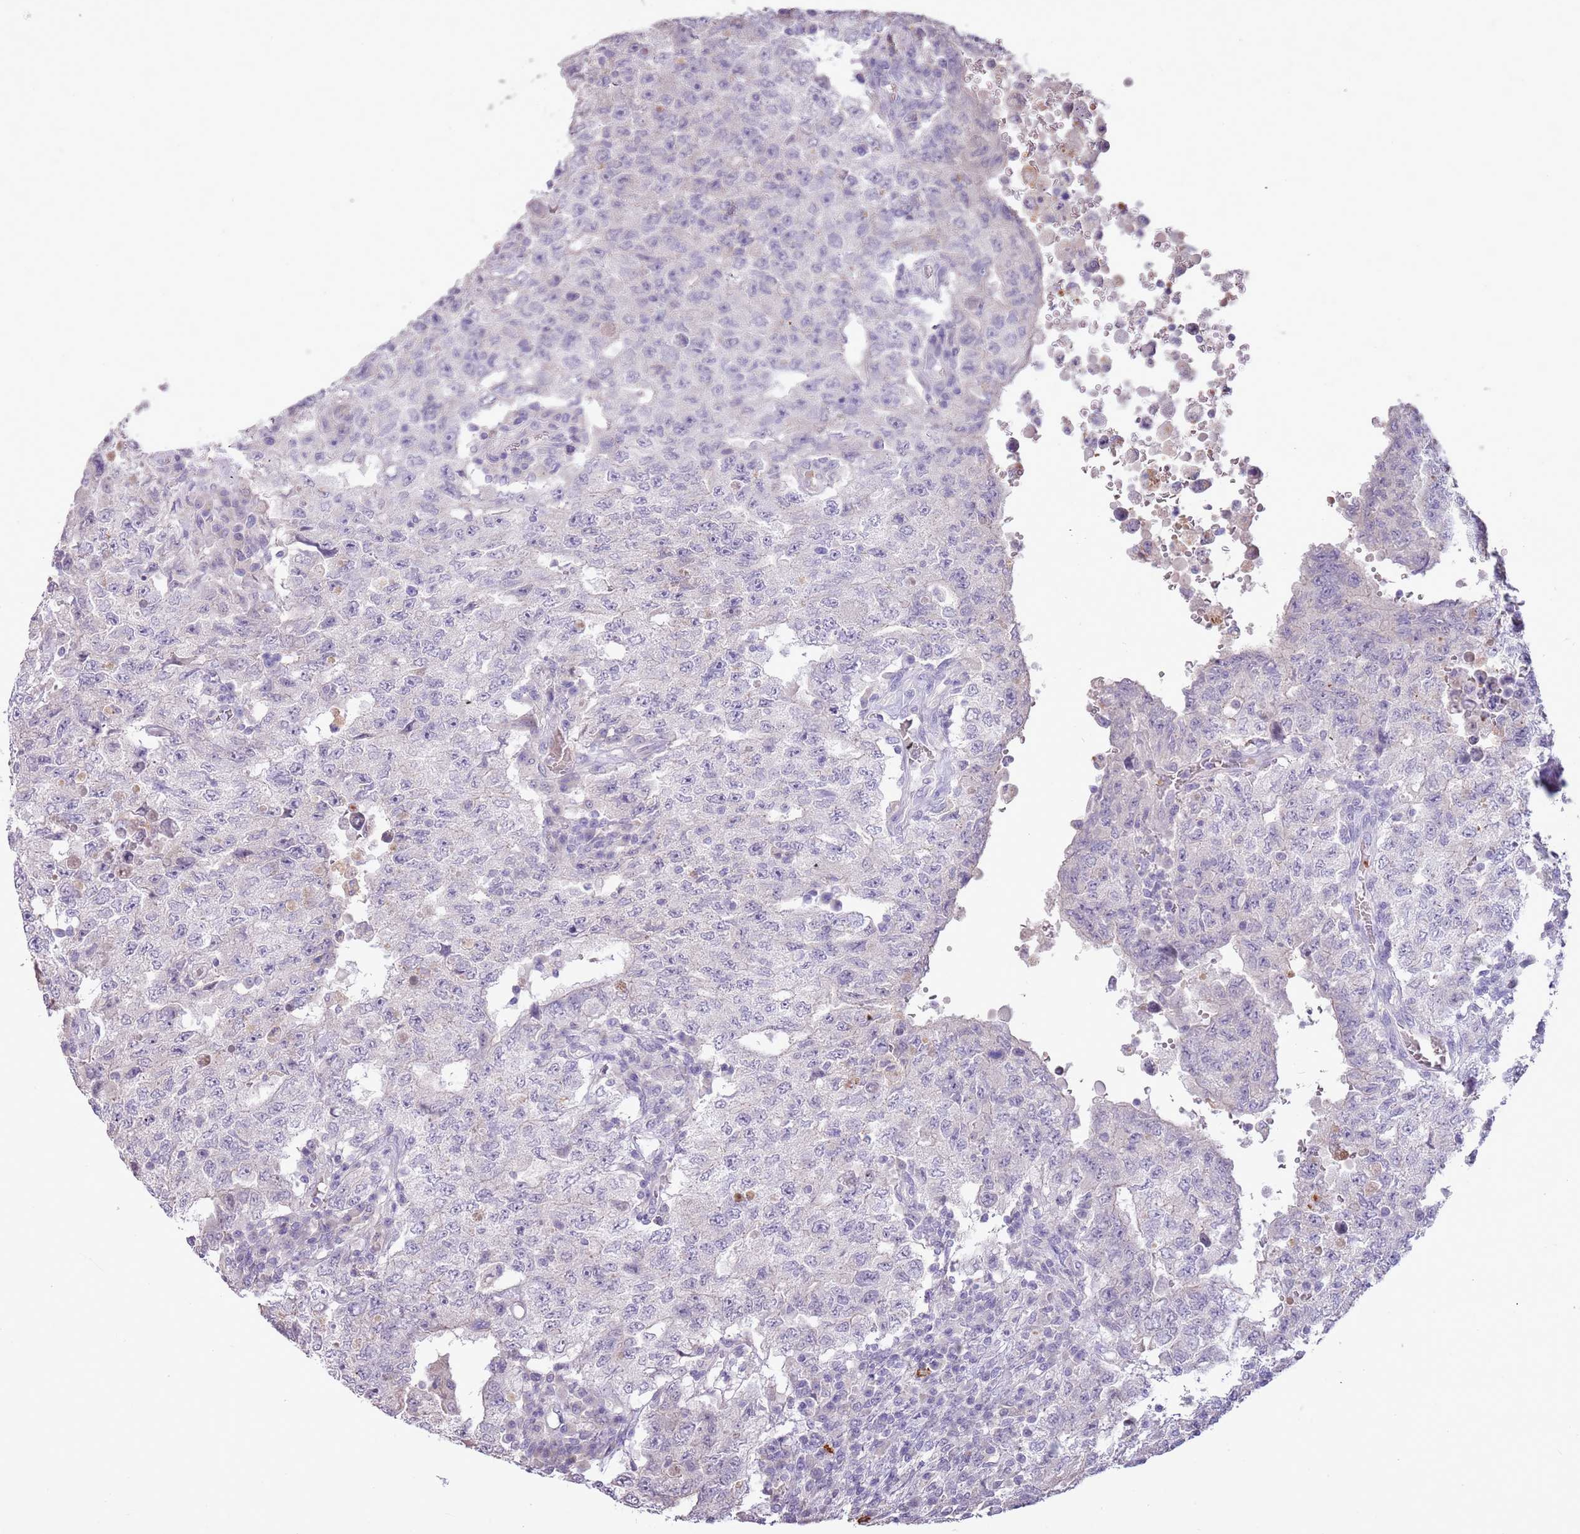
{"staining": {"intensity": "negative", "quantity": "none", "location": "none"}, "tissue": "testis cancer", "cell_type": "Tumor cells", "image_type": "cancer", "snomed": [{"axis": "morphology", "description": "Carcinoma, Embryonal, NOS"}, {"axis": "topography", "description": "Testis"}], "caption": "This is an IHC photomicrograph of human embryonal carcinoma (testis). There is no expression in tumor cells.", "gene": "P2RY13", "patient": {"sex": "male", "age": 26}}